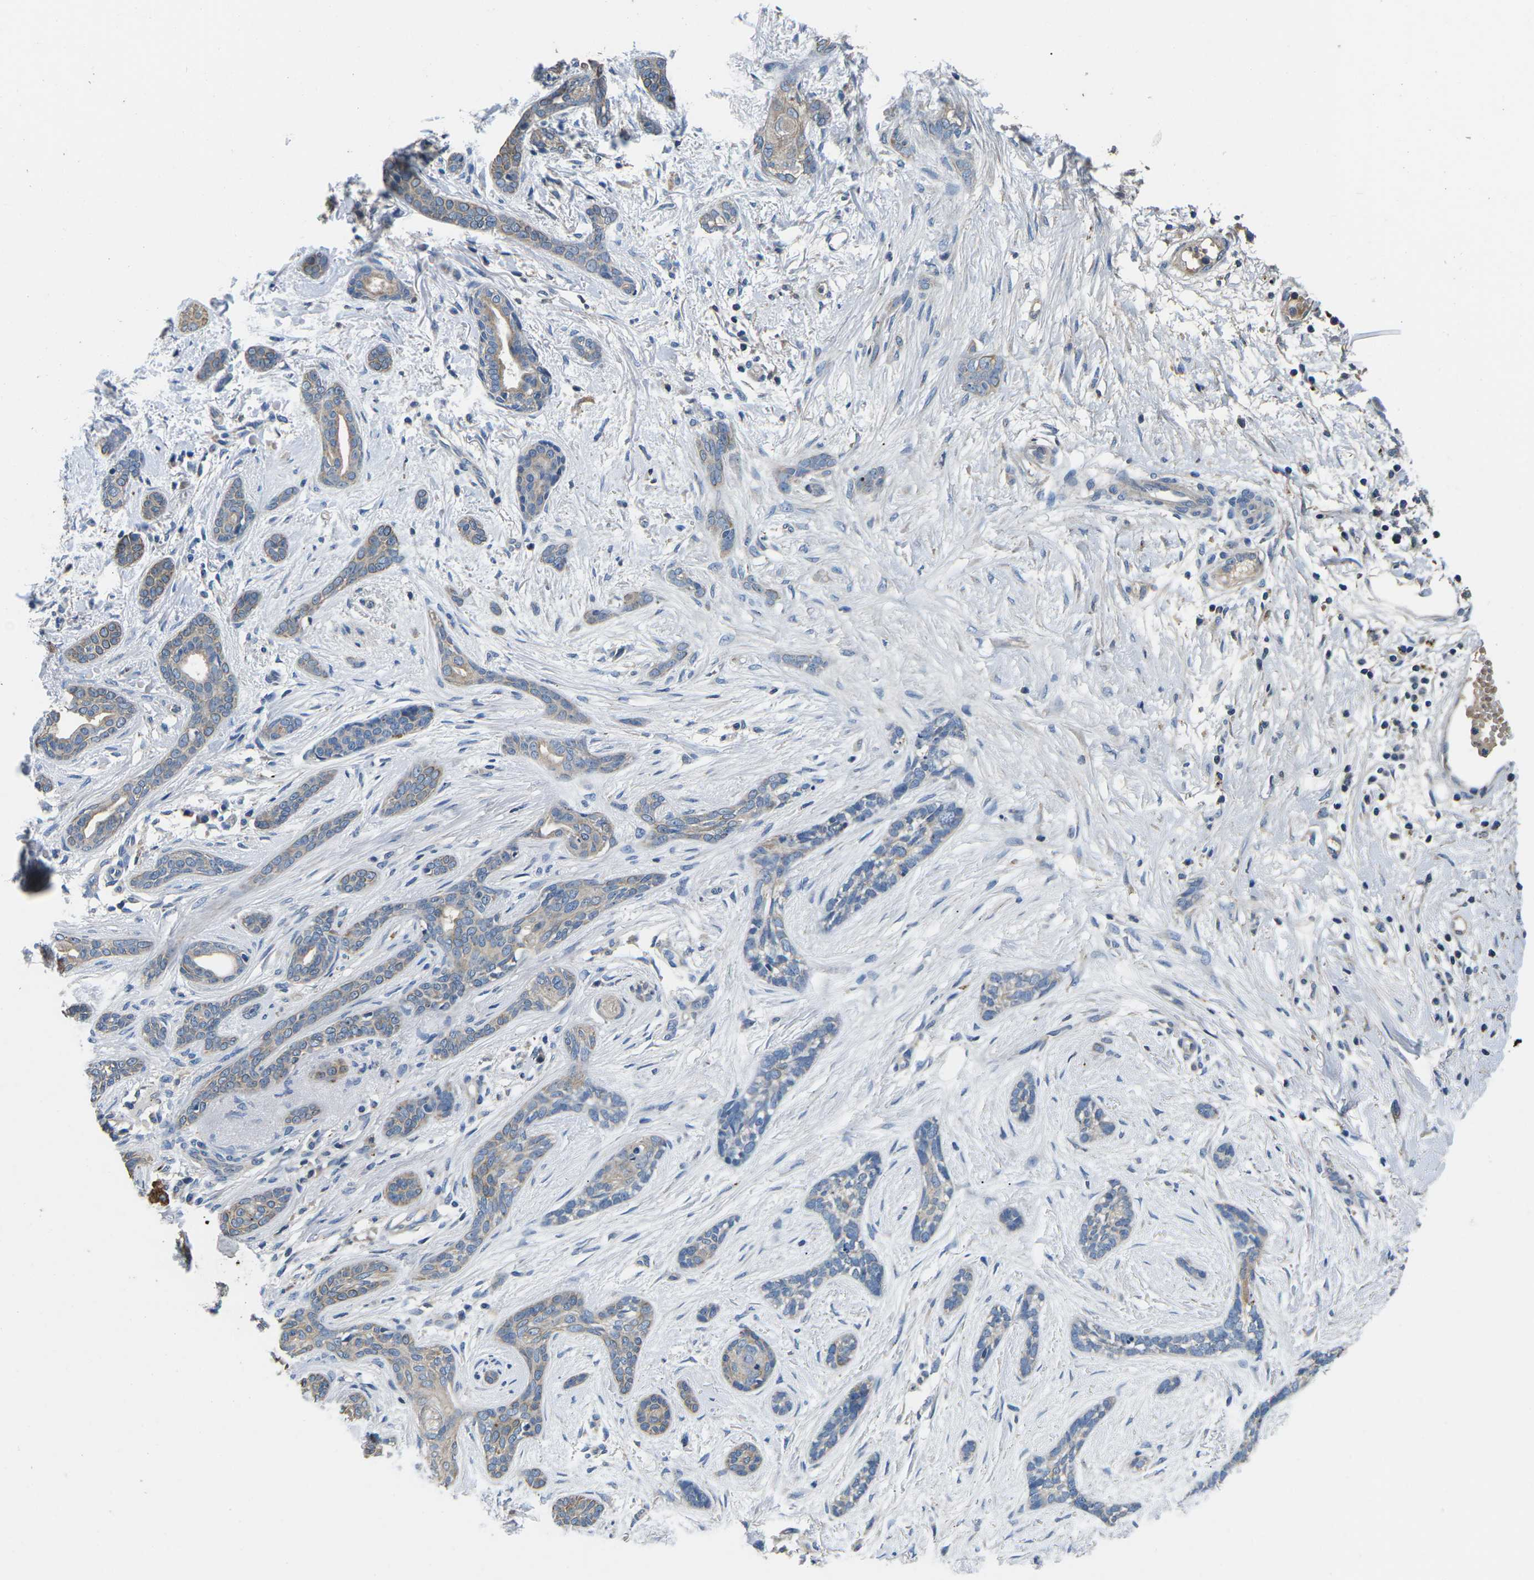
{"staining": {"intensity": "weak", "quantity": "25%-75%", "location": "cytoplasmic/membranous"}, "tissue": "skin cancer", "cell_type": "Tumor cells", "image_type": "cancer", "snomed": [{"axis": "morphology", "description": "Basal cell carcinoma"}, {"axis": "morphology", "description": "Adnexal tumor, benign"}, {"axis": "topography", "description": "Skin"}], "caption": "Skin cancer (benign adnexal tumor) tissue reveals weak cytoplasmic/membranous staining in about 25%-75% of tumor cells", "gene": "PDCD6IP", "patient": {"sex": "female", "age": 42}}